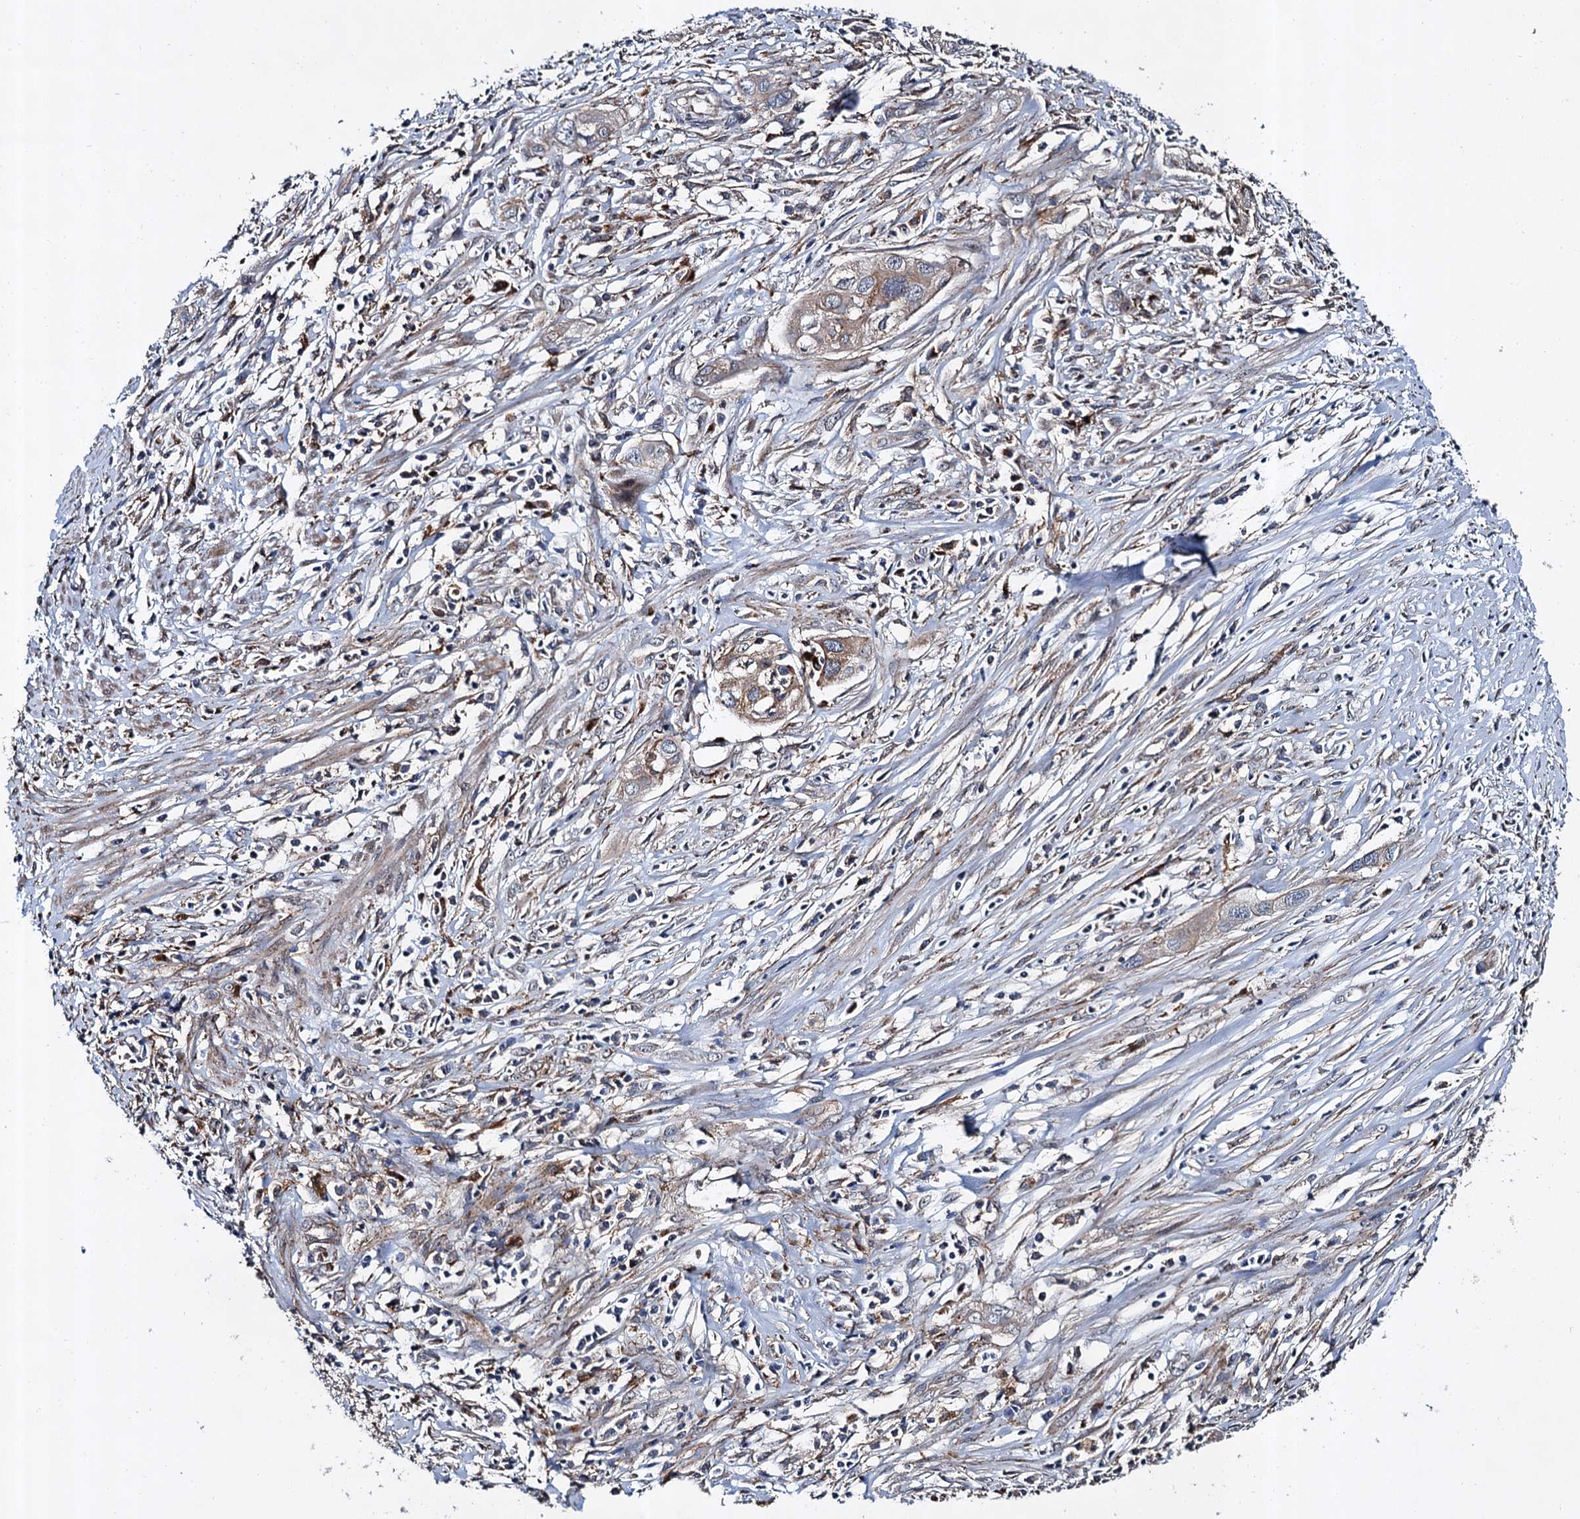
{"staining": {"intensity": "moderate", "quantity": "25%-75%", "location": "cytoplasmic/membranous"}, "tissue": "cervical cancer", "cell_type": "Tumor cells", "image_type": "cancer", "snomed": [{"axis": "morphology", "description": "Squamous cell carcinoma, NOS"}, {"axis": "topography", "description": "Cervix"}], "caption": "A brown stain labels moderate cytoplasmic/membranous positivity of a protein in human squamous cell carcinoma (cervical) tumor cells. The staining is performed using DAB (3,3'-diaminobenzidine) brown chromogen to label protein expression. The nuclei are counter-stained blue using hematoxylin.", "gene": "GBA1", "patient": {"sex": "female", "age": 34}}